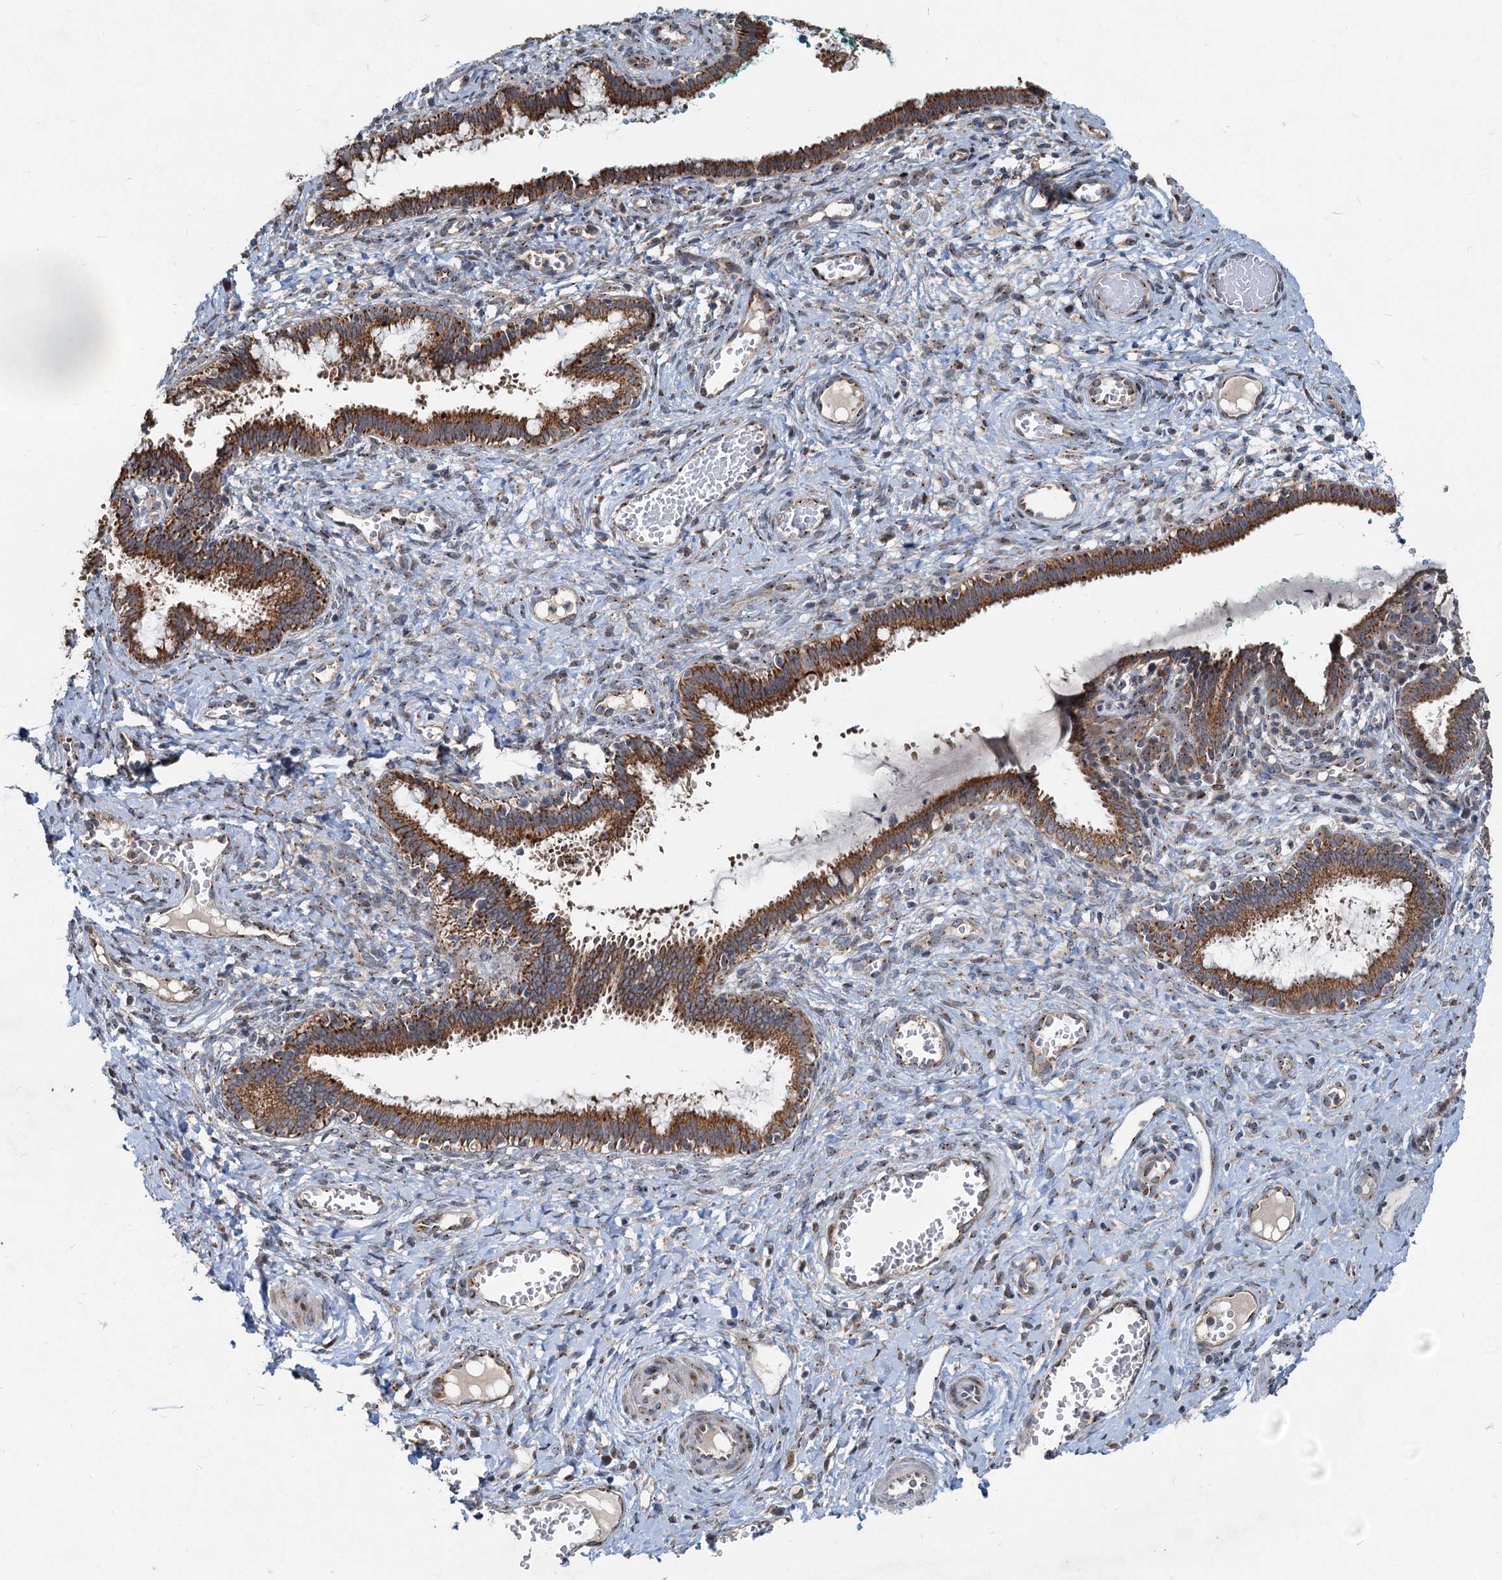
{"staining": {"intensity": "strong", "quantity": ">75%", "location": "cytoplasmic/membranous"}, "tissue": "cervix", "cell_type": "Glandular cells", "image_type": "normal", "snomed": [{"axis": "morphology", "description": "Normal tissue, NOS"}, {"axis": "morphology", "description": "Adenocarcinoma, NOS"}, {"axis": "topography", "description": "Cervix"}], "caption": "IHC photomicrograph of unremarkable cervix: cervix stained using IHC demonstrates high levels of strong protein expression localized specifically in the cytoplasmic/membranous of glandular cells, appearing as a cytoplasmic/membranous brown color.", "gene": "CEP68", "patient": {"sex": "female", "age": 29}}